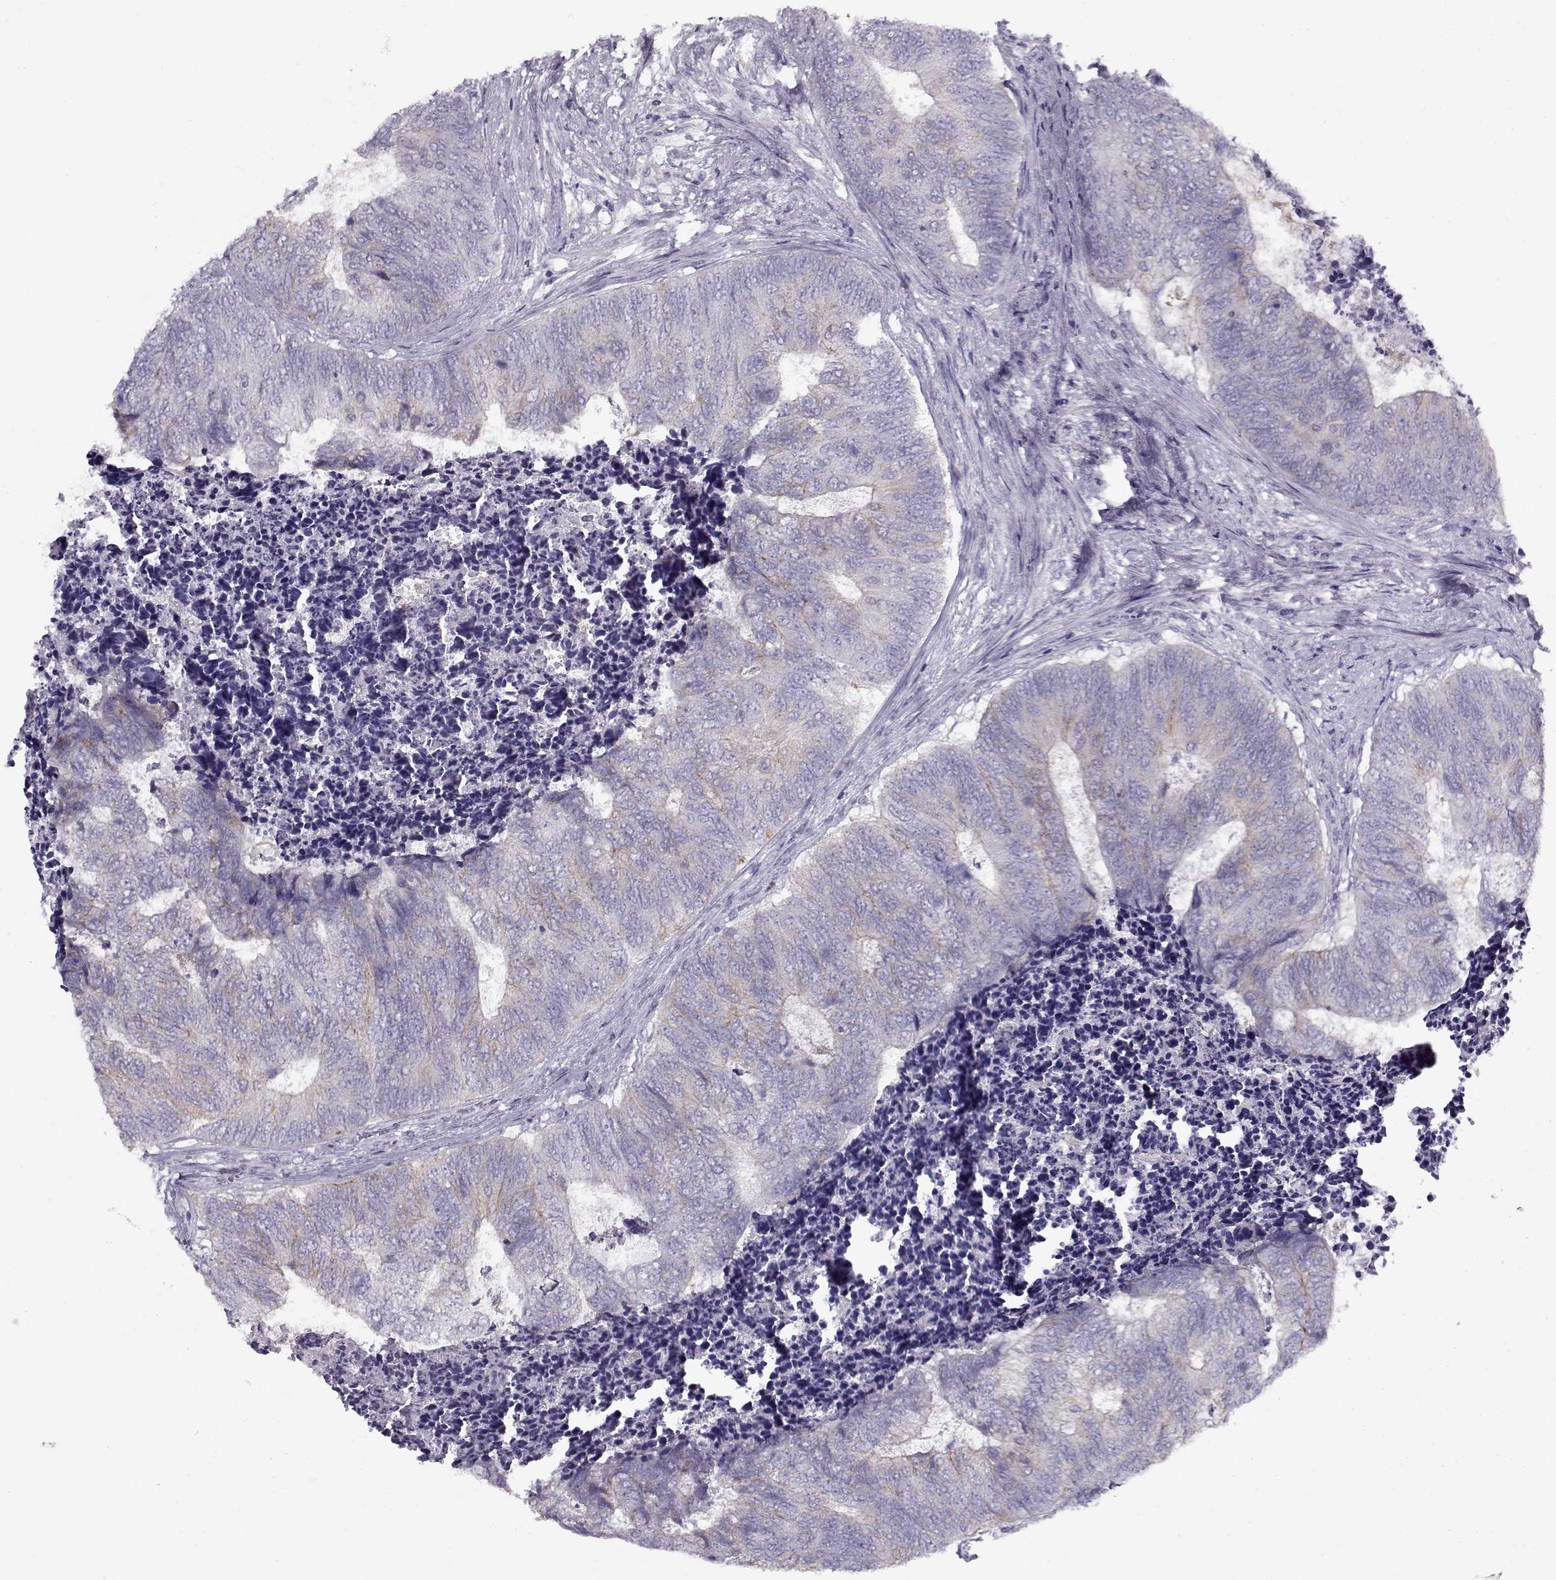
{"staining": {"intensity": "weak", "quantity": "<25%", "location": "cytoplasmic/membranous"}, "tissue": "colorectal cancer", "cell_type": "Tumor cells", "image_type": "cancer", "snomed": [{"axis": "morphology", "description": "Adenocarcinoma, NOS"}, {"axis": "topography", "description": "Colon"}], "caption": "Colorectal adenocarcinoma was stained to show a protein in brown. There is no significant staining in tumor cells.", "gene": "PP2D1", "patient": {"sex": "female", "age": 67}}